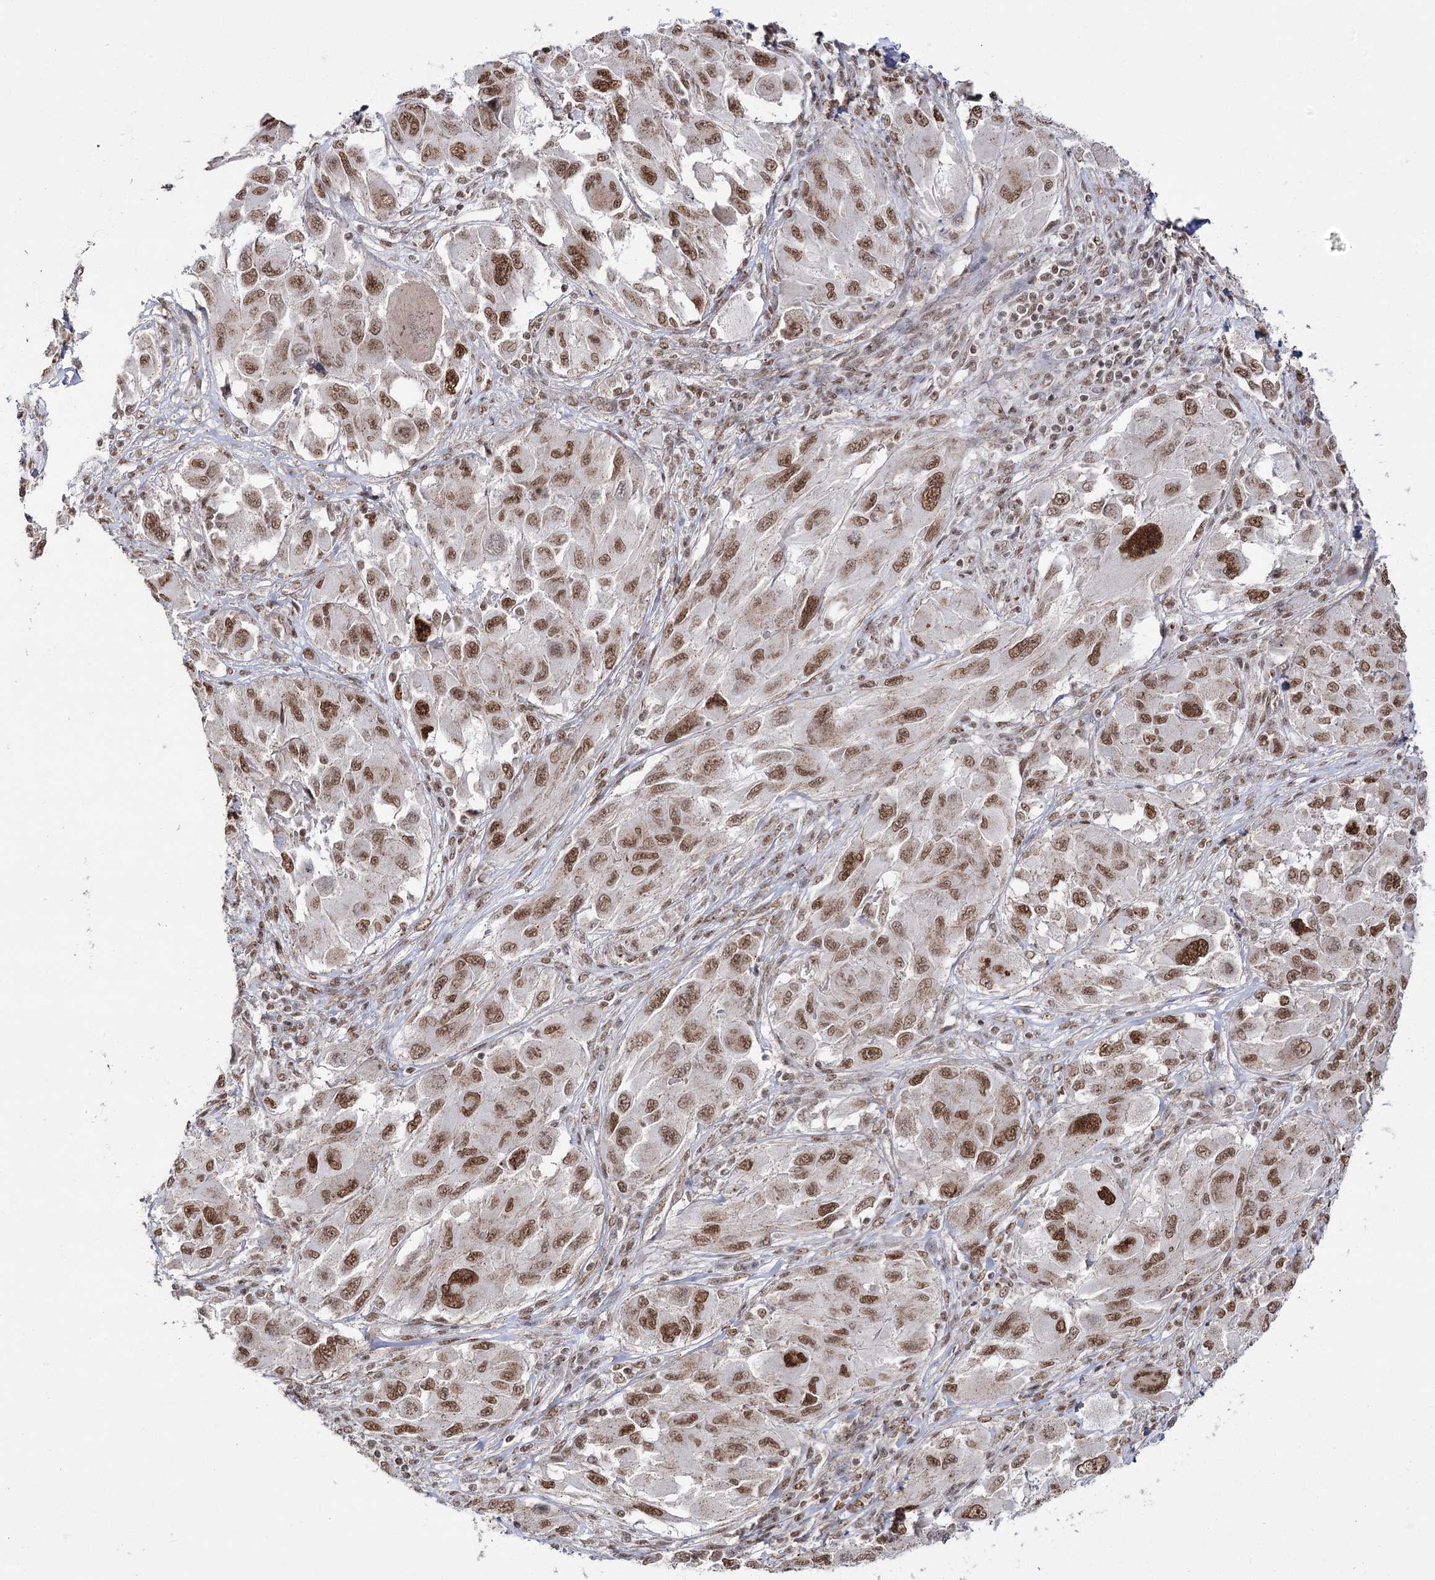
{"staining": {"intensity": "moderate", "quantity": ">75%", "location": "nuclear"}, "tissue": "melanoma", "cell_type": "Tumor cells", "image_type": "cancer", "snomed": [{"axis": "morphology", "description": "Malignant melanoma, NOS"}, {"axis": "topography", "description": "Skin"}], "caption": "Immunohistochemical staining of malignant melanoma shows moderate nuclear protein staining in about >75% of tumor cells.", "gene": "VGLL4", "patient": {"sex": "female", "age": 91}}